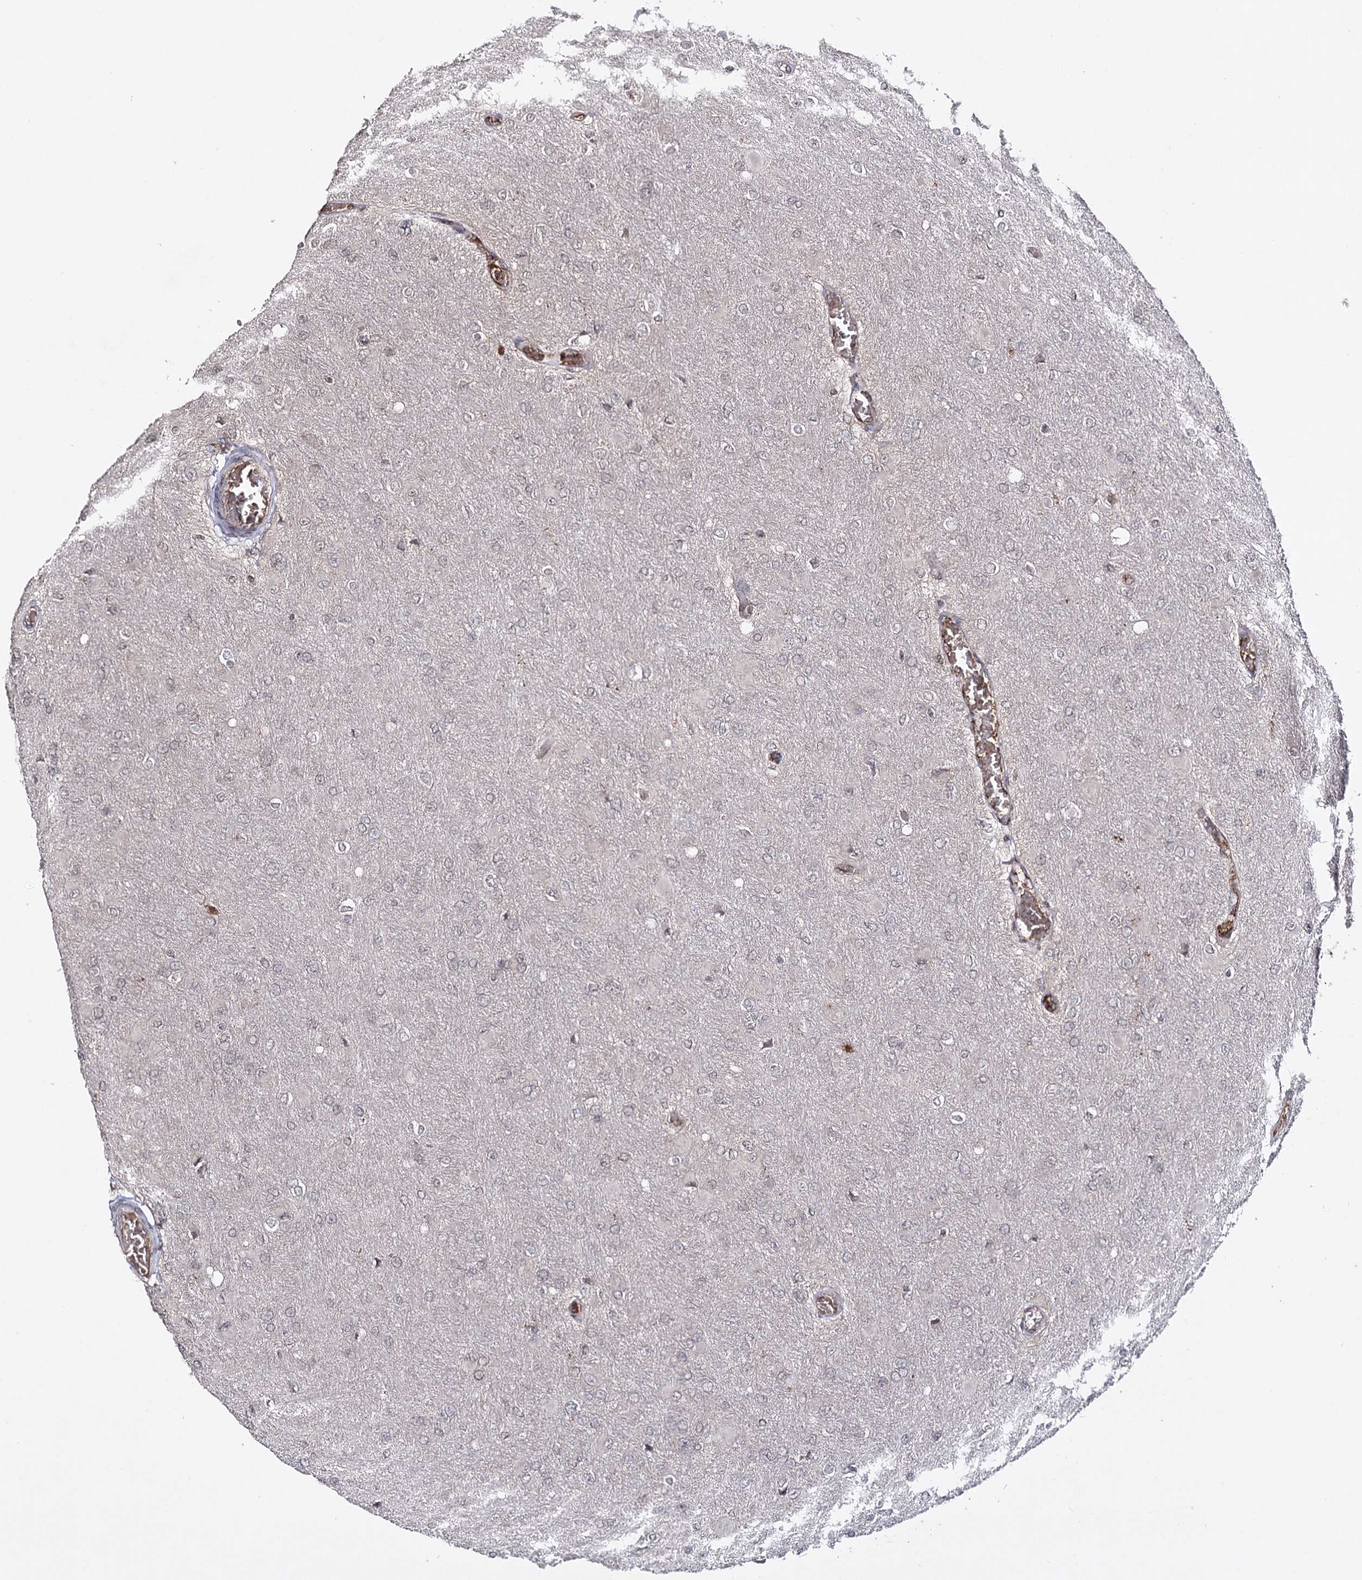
{"staining": {"intensity": "negative", "quantity": "none", "location": "none"}, "tissue": "glioma", "cell_type": "Tumor cells", "image_type": "cancer", "snomed": [{"axis": "morphology", "description": "Glioma, malignant, High grade"}, {"axis": "topography", "description": "Cerebral cortex"}], "caption": "High magnification brightfield microscopy of glioma stained with DAB (3,3'-diaminobenzidine) (brown) and counterstained with hematoxylin (blue): tumor cells show no significant expression.", "gene": "SYNGR3", "patient": {"sex": "female", "age": 36}}